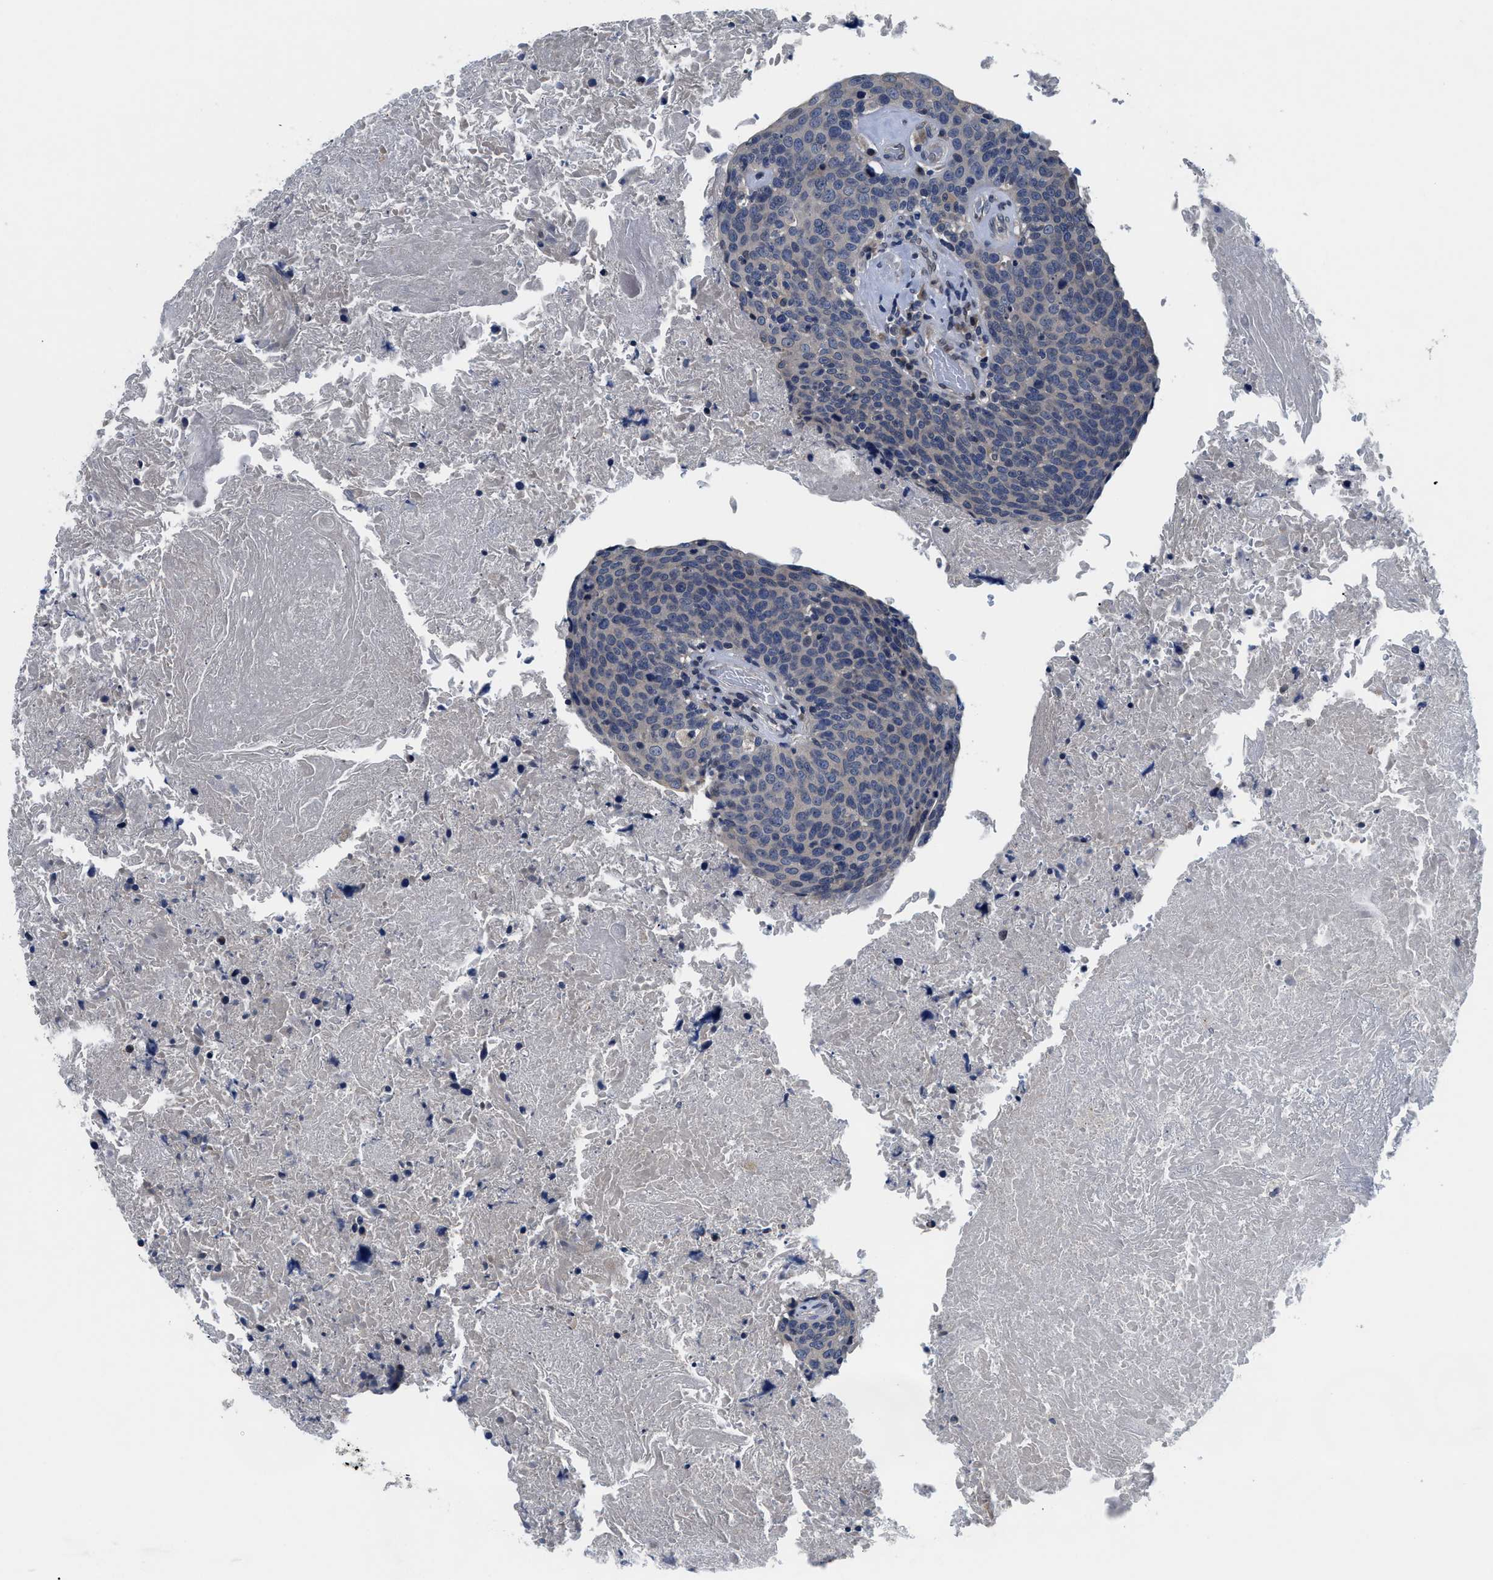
{"staining": {"intensity": "negative", "quantity": "none", "location": "none"}, "tissue": "head and neck cancer", "cell_type": "Tumor cells", "image_type": "cancer", "snomed": [{"axis": "morphology", "description": "Squamous cell carcinoma, NOS"}, {"axis": "morphology", "description": "Squamous cell carcinoma, metastatic, NOS"}, {"axis": "topography", "description": "Lymph node"}, {"axis": "topography", "description": "Head-Neck"}], "caption": "An immunohistochemistry micrograph of metastatic squamous cell carcinoma (head and neck) is shown. There is no staining in tumor cells of metastatic squamous cell carcinoma (head and neck).", "gene": "SNX10", "patient": {"sex": "male", "age": 62}}